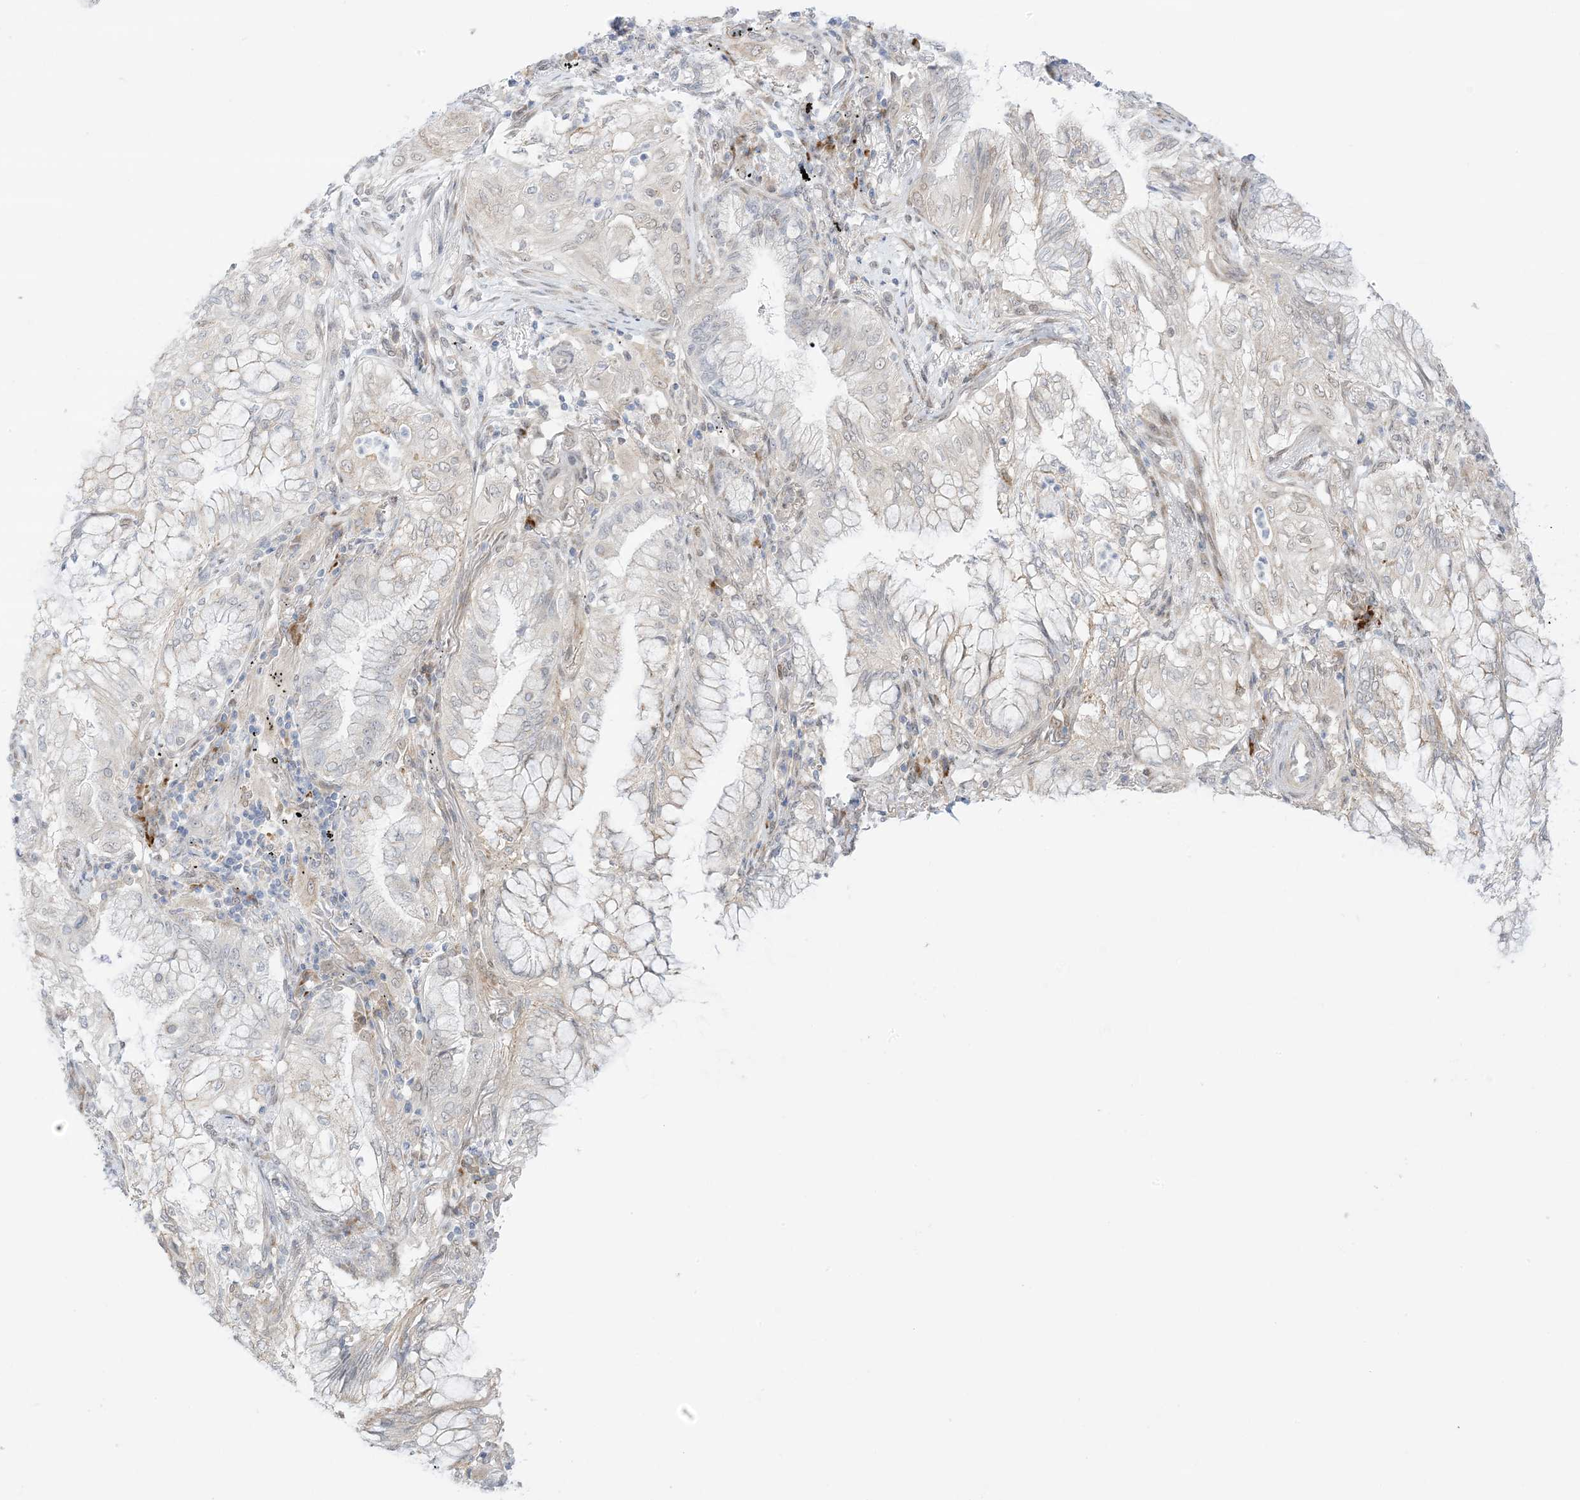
{"staining": {"intensity": "weak", "quantity": "<25%", "location": "nuclear"}, "tissue": "lung cancer", "cell_type": "Tumor cells", "image_type": "cancer", "snomed": [{"axis": "morphology", "description": "Adenocarcinoma, NOS"}, {"axis": "topography", "description": "Lung"}], "caption": "The immunohistochemistry micrograph has no significant expression in tumor cells of lung adenocarcinoma tissue. (DAB (3,3'-diaminobenzidine) IHC with hematoxylin counter stain).", "gene": "UBE2E2", "patient": {"sex": "female", "age": 70}}